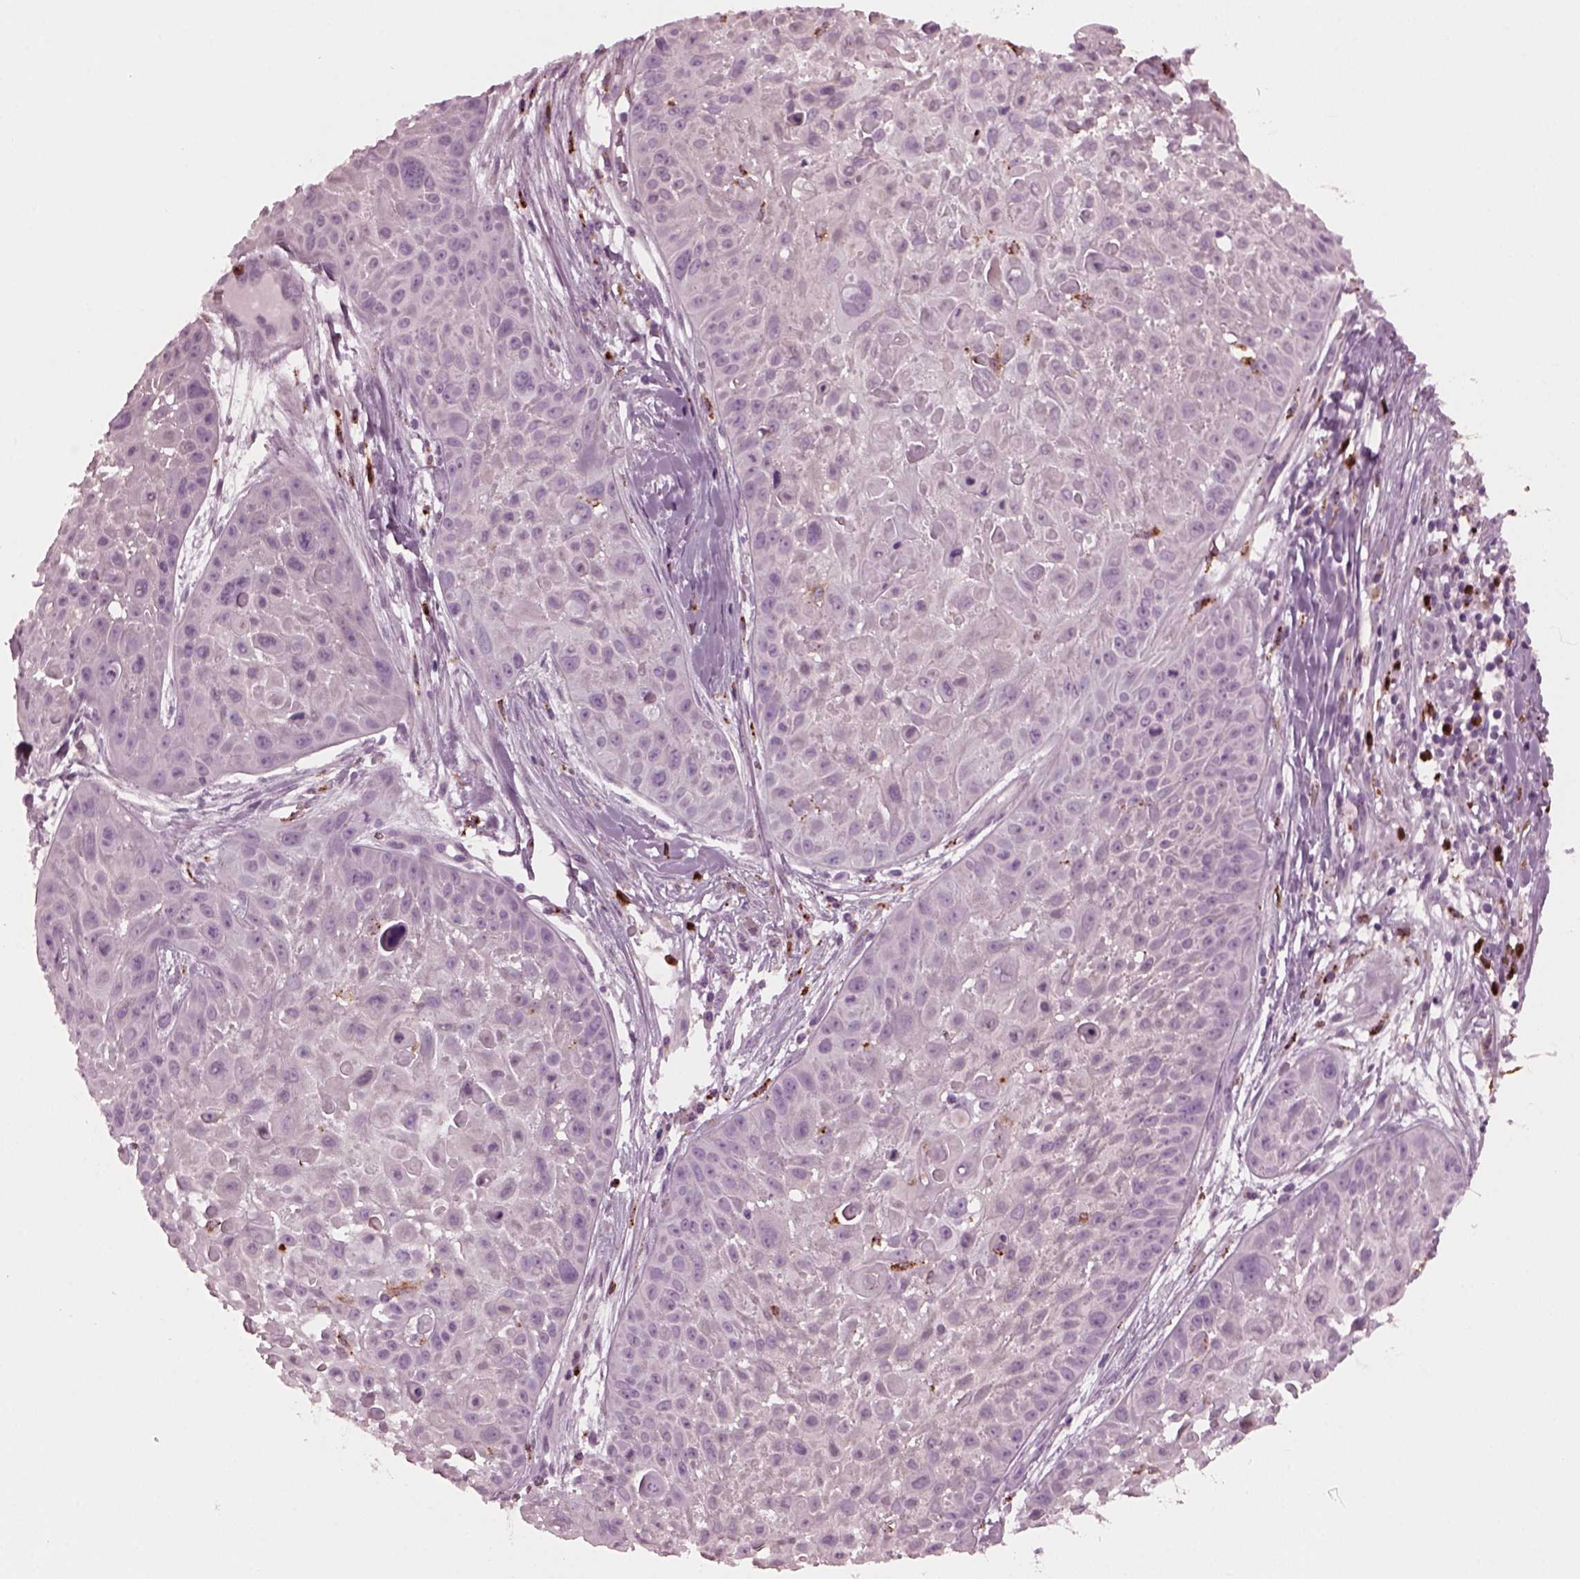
{"staining": {"intensity": "negative", "quantity": "none", "location": "none"}, "tissue": "skin cancer", "cell_type": "Tumor cells", "image_type": "cancer", "snomed": [{"axis": "morphology", "description": "Squamous cell carcinoma, NOS"}, {"axis": "topography", "description": "Skin"}, {"axis": "topography", "description": "Anal"}], "caption": "The histopathology image exhibits no staining of tumor cells in skin cancer (squamous cell carcinoma). (Immunohistochemistry (ihc), brightfield microscopy, high magnification).", "gene": "SLAMF8", "patient": {"sex": "female", "age": 75}}